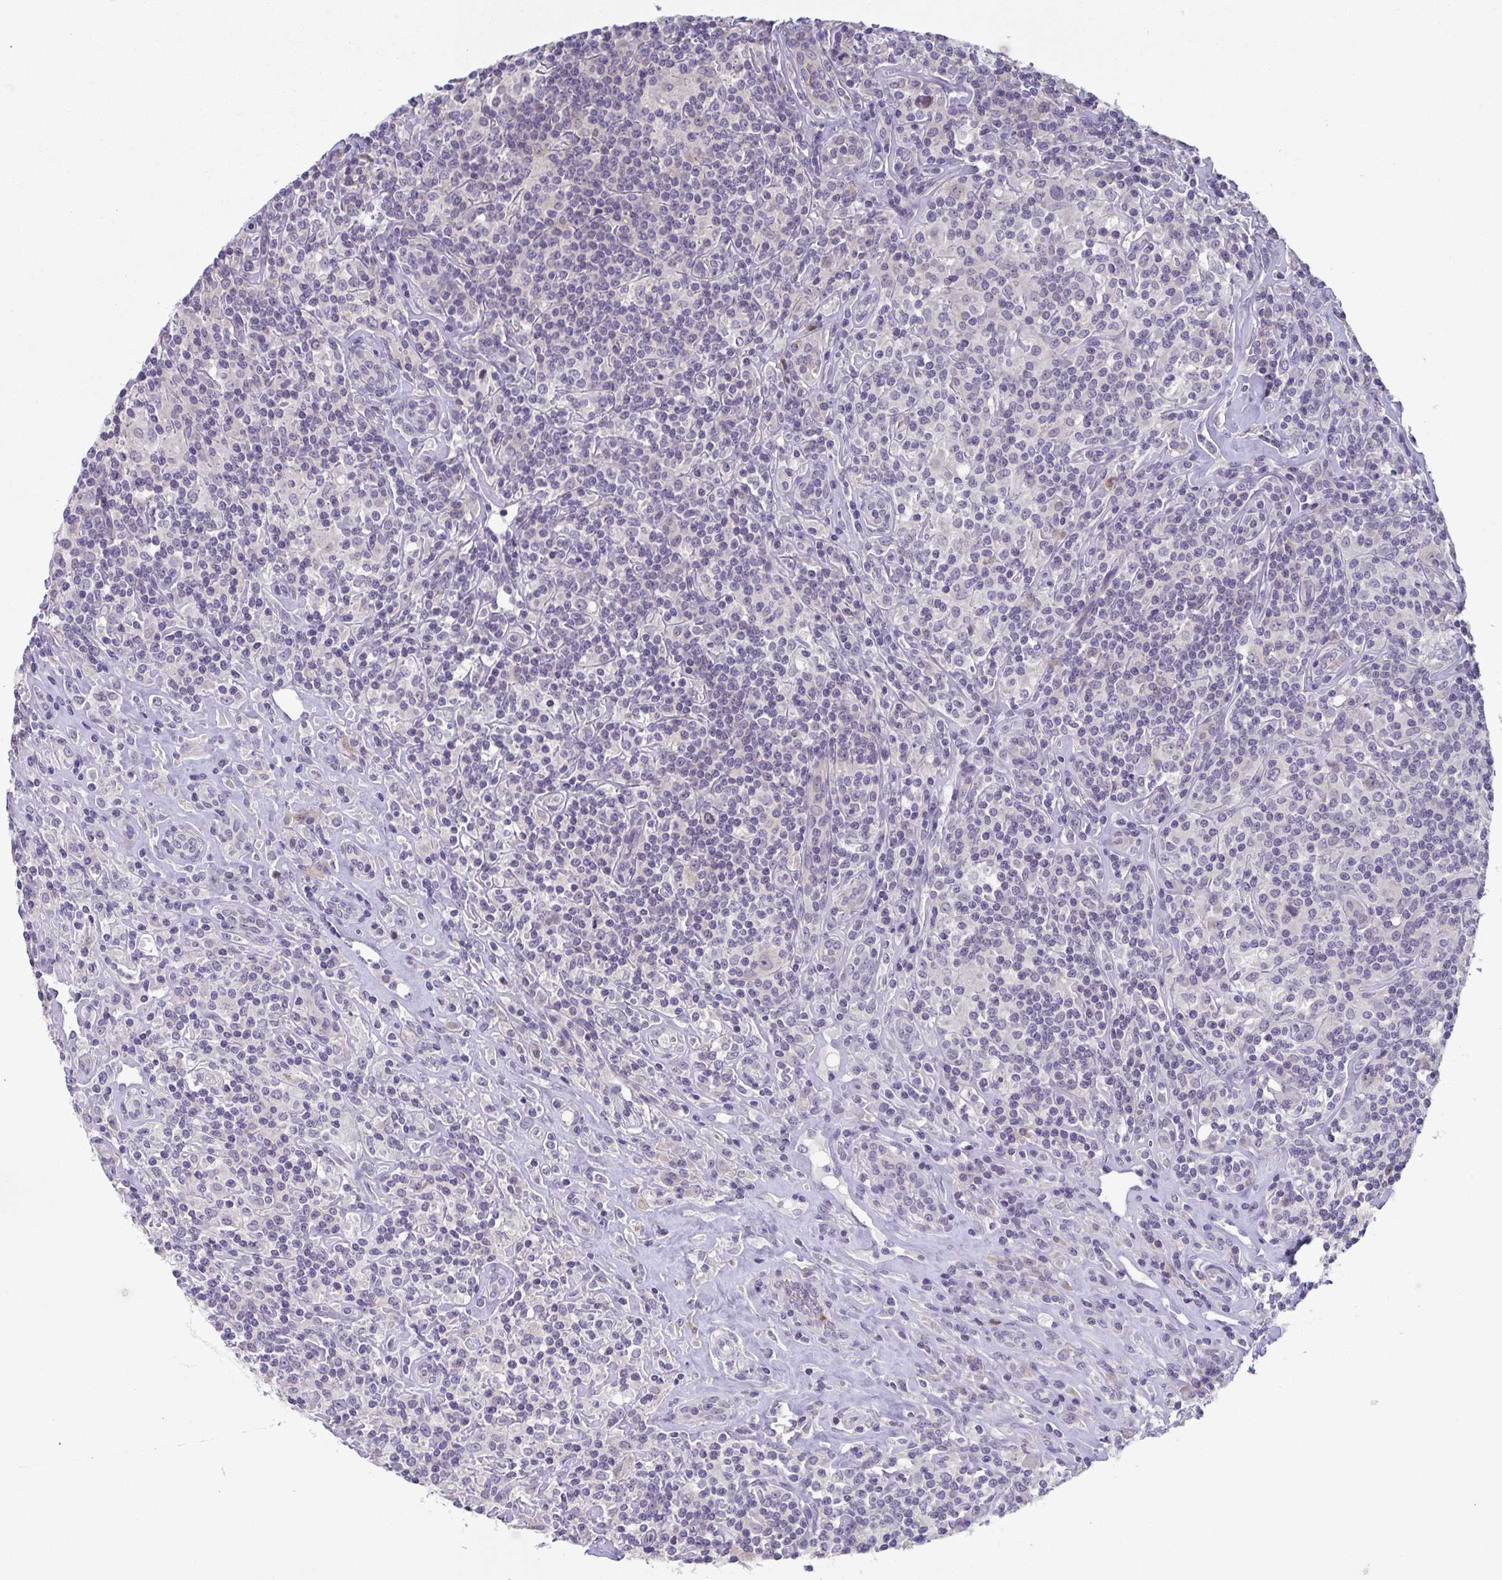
{"staining": {"intensity": "negative", "quantity": "none", "location": "none"}, "tissue": "lymphoma", "cell_type": "Tumor cells", "image_type": "cancer", "snomed": [{"axis": "morphology", "description": "Hodgkin's disease, NOS"}, {"axis": "morphology", "description": "Hodgkin's lymphoma, nodular sclerosis"}, {"axis": "topography", "description": "Lymph node"}], "caption": "This photomicrograph is of lymphoma stained with immunohistochemistry to label a protein in brown with the nuclei are counter-stained blue. There is no staining in tumor cells. (Brightfield microscopy of DAB (3,3'-diaminobenzidine) immunohistochemistry (IHC) at high magnification).", "gene": "RIOK1", "patient": {"sex": "female", "age": 10}}